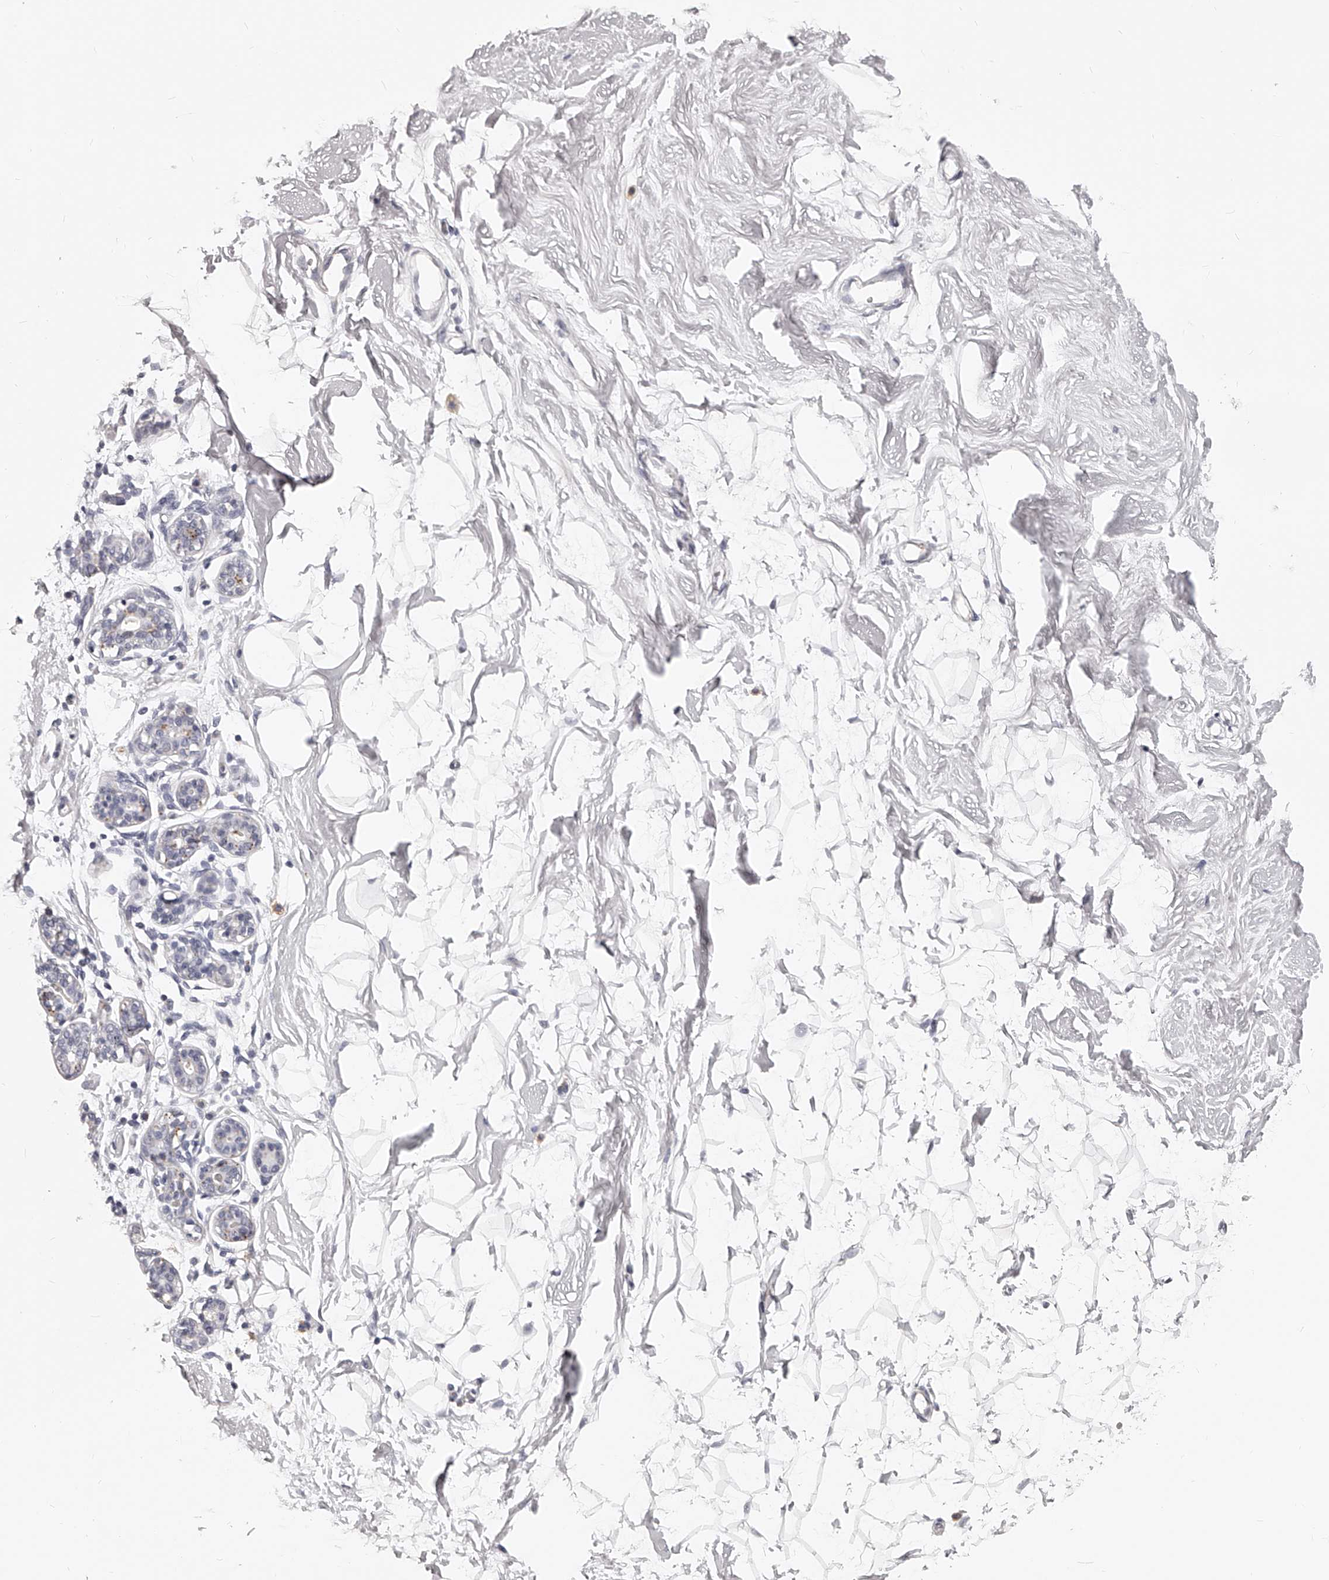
{"staining": {"intensity": "negative", "quantity": "none", "location": "none"}, "tissue": "breast", "cell_type": "Adipocytes", "image_type": "normal", "snomed": [{"axis": "morphology", "description": "Normal tissue, NOS"}, {"axis": "topography", "description": "Breast"}], "caption": "Immunohistochemical staining of benign breast shows no significant expression in adipocytes. (DAB immunohistochemistry (IHC), high magnification).", "gene": "DMRT1", "patient": {"sex": "female", "age": 26}}